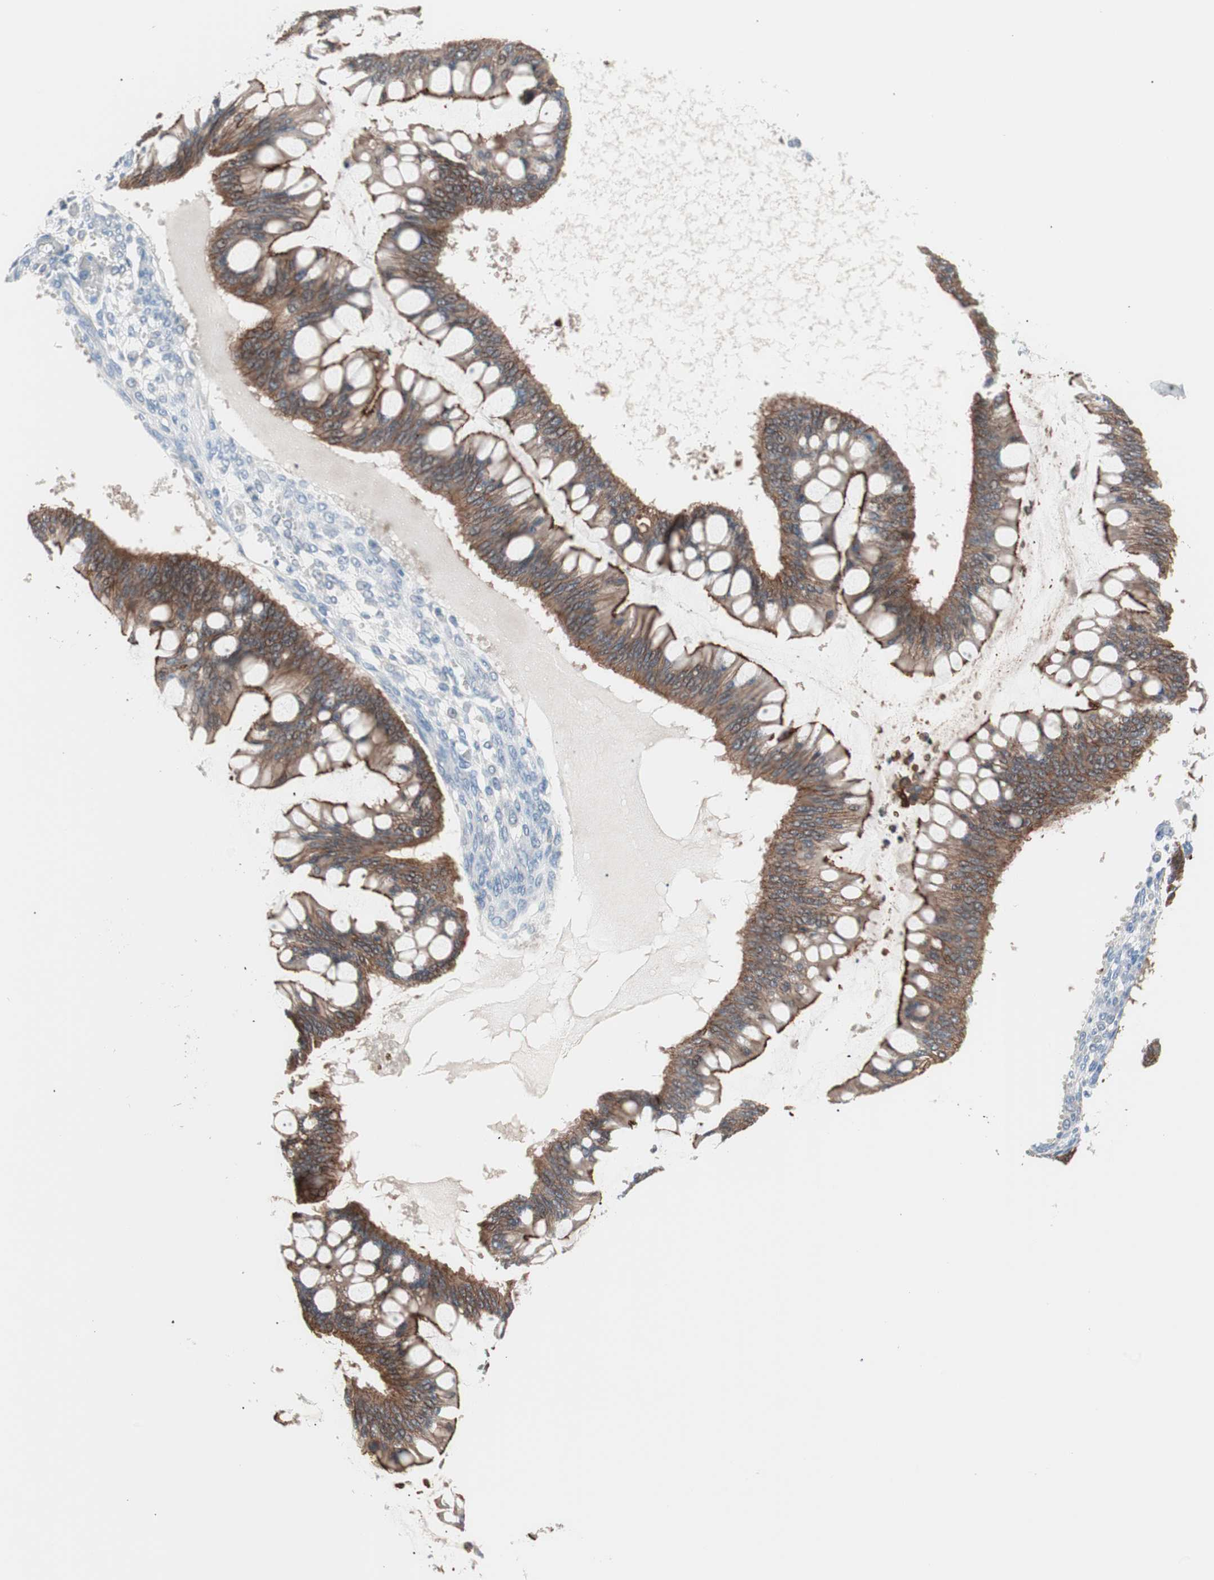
{"staining": {"intensity": "strong", "quantity": ">75%", "location": "cytoplasmic/membranous"}, "tissue": "ovarian cancer", "cell_type": "Tumor cells", "image_type": "cancer", "snomed": [{"axis": "morphology", "description": "Cystadenocarcinoma, mucinous, NOS"}, {"axis": "topography", "description": "Ovary"}], "caption": "Immunohistochemical staining of ovarian mucinous cystadenocarcinoma exhibits high levels of strong cytoplasmic/membranous protein positivity in approximately >75% of tumor cells.", "gene": "VIL1", "patient": {"sex": "female", "age": 73}}